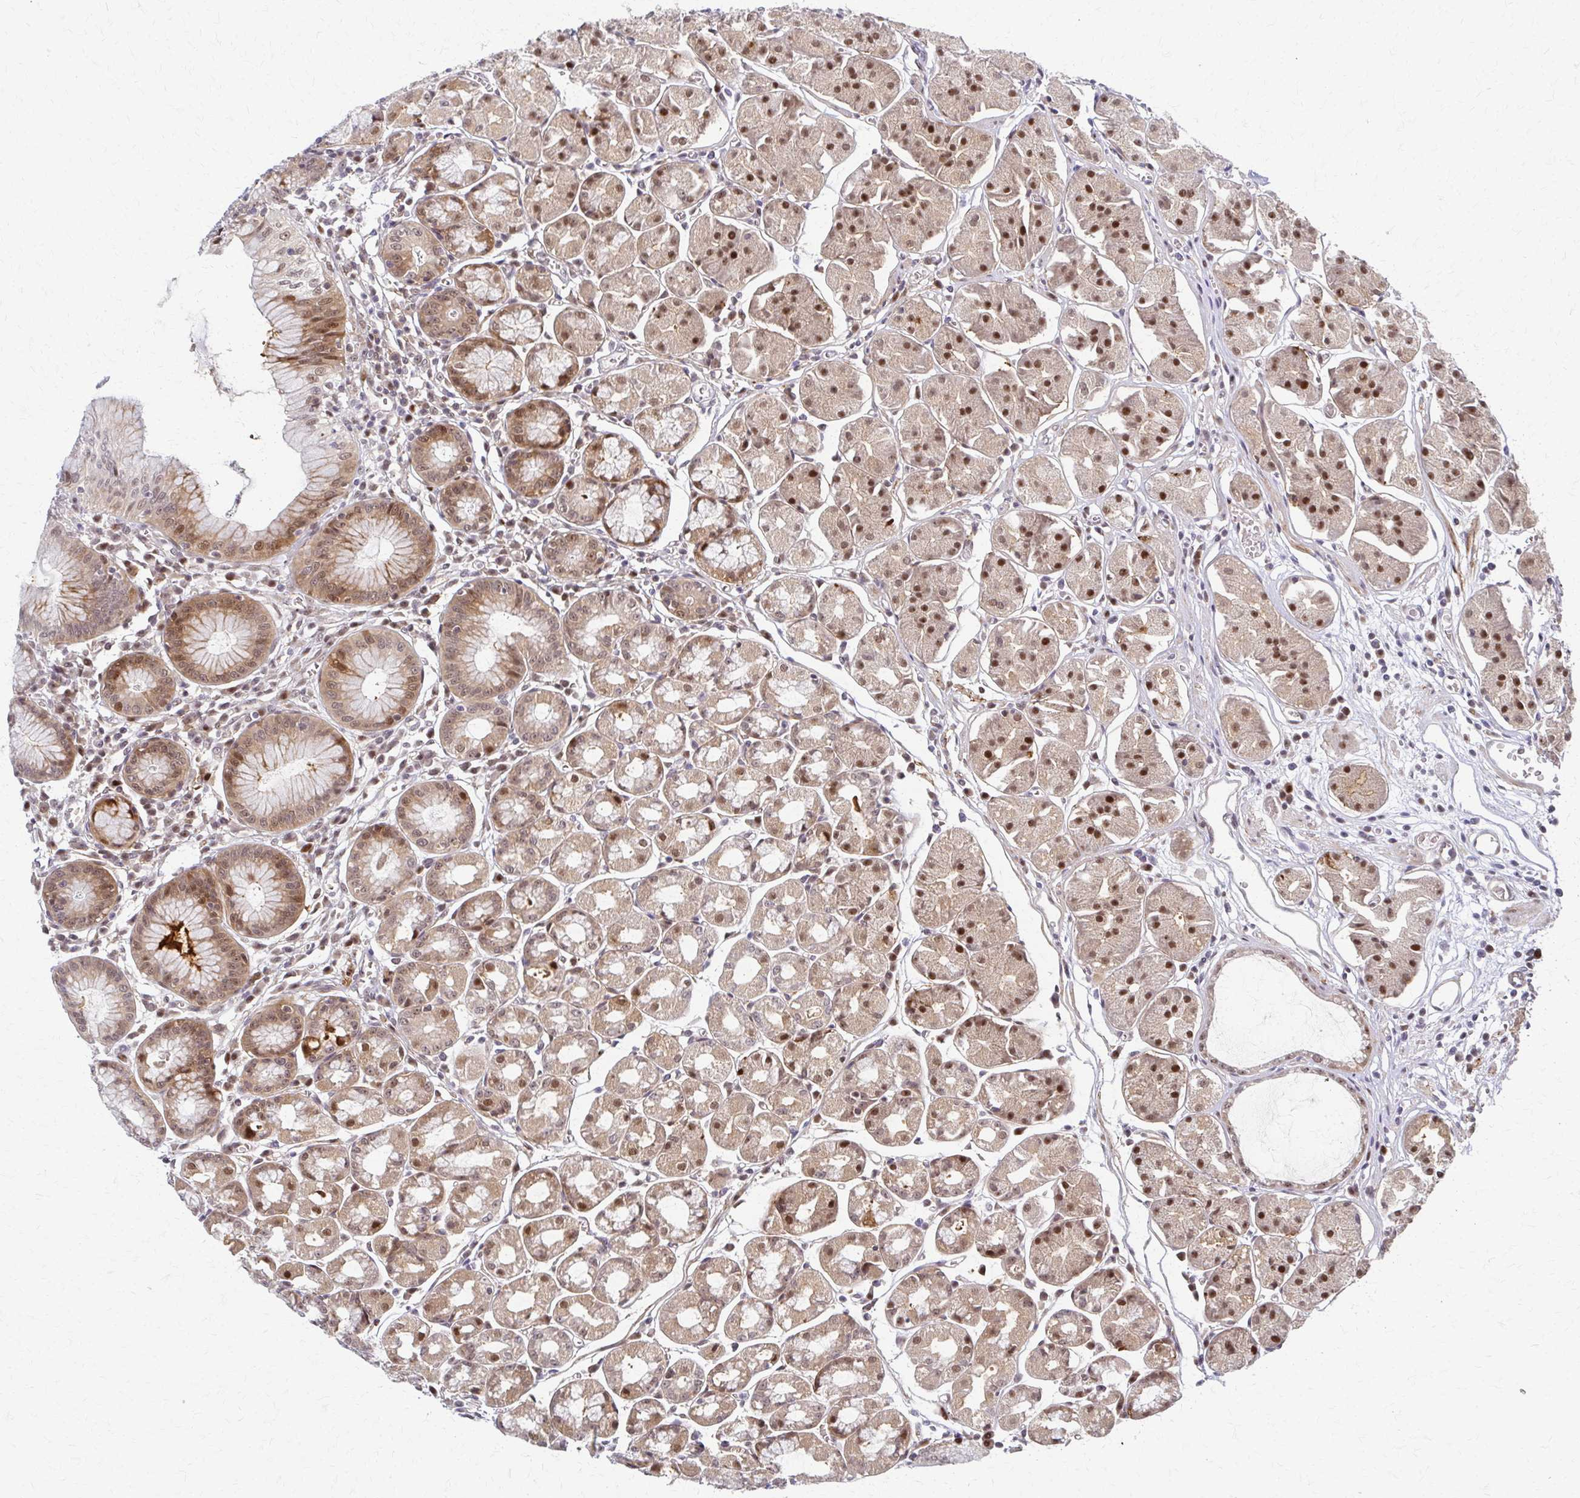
{"staining": {"intensity": "moderate", "quantity": ">75%", "location": "nuclear"}, "tissue": "stomach", "cell_type": "Glandular cells", "image_type": "normal", "snomed": [{"axis": "morphology", "description": "Normal tissue, NOS"}, {"axis": "topography", "description": "Stomach"}], "caption": "IHC photomicrograph of normal stomach: stomach stained using immunohistochemistry reveals medium levels of moderate protein expression localized specifically in the nuclear of glandular cells, appearing as a nuclear brown color.", "gene": "PSMD7", "patient": {"sex": "male", "age": 55}}